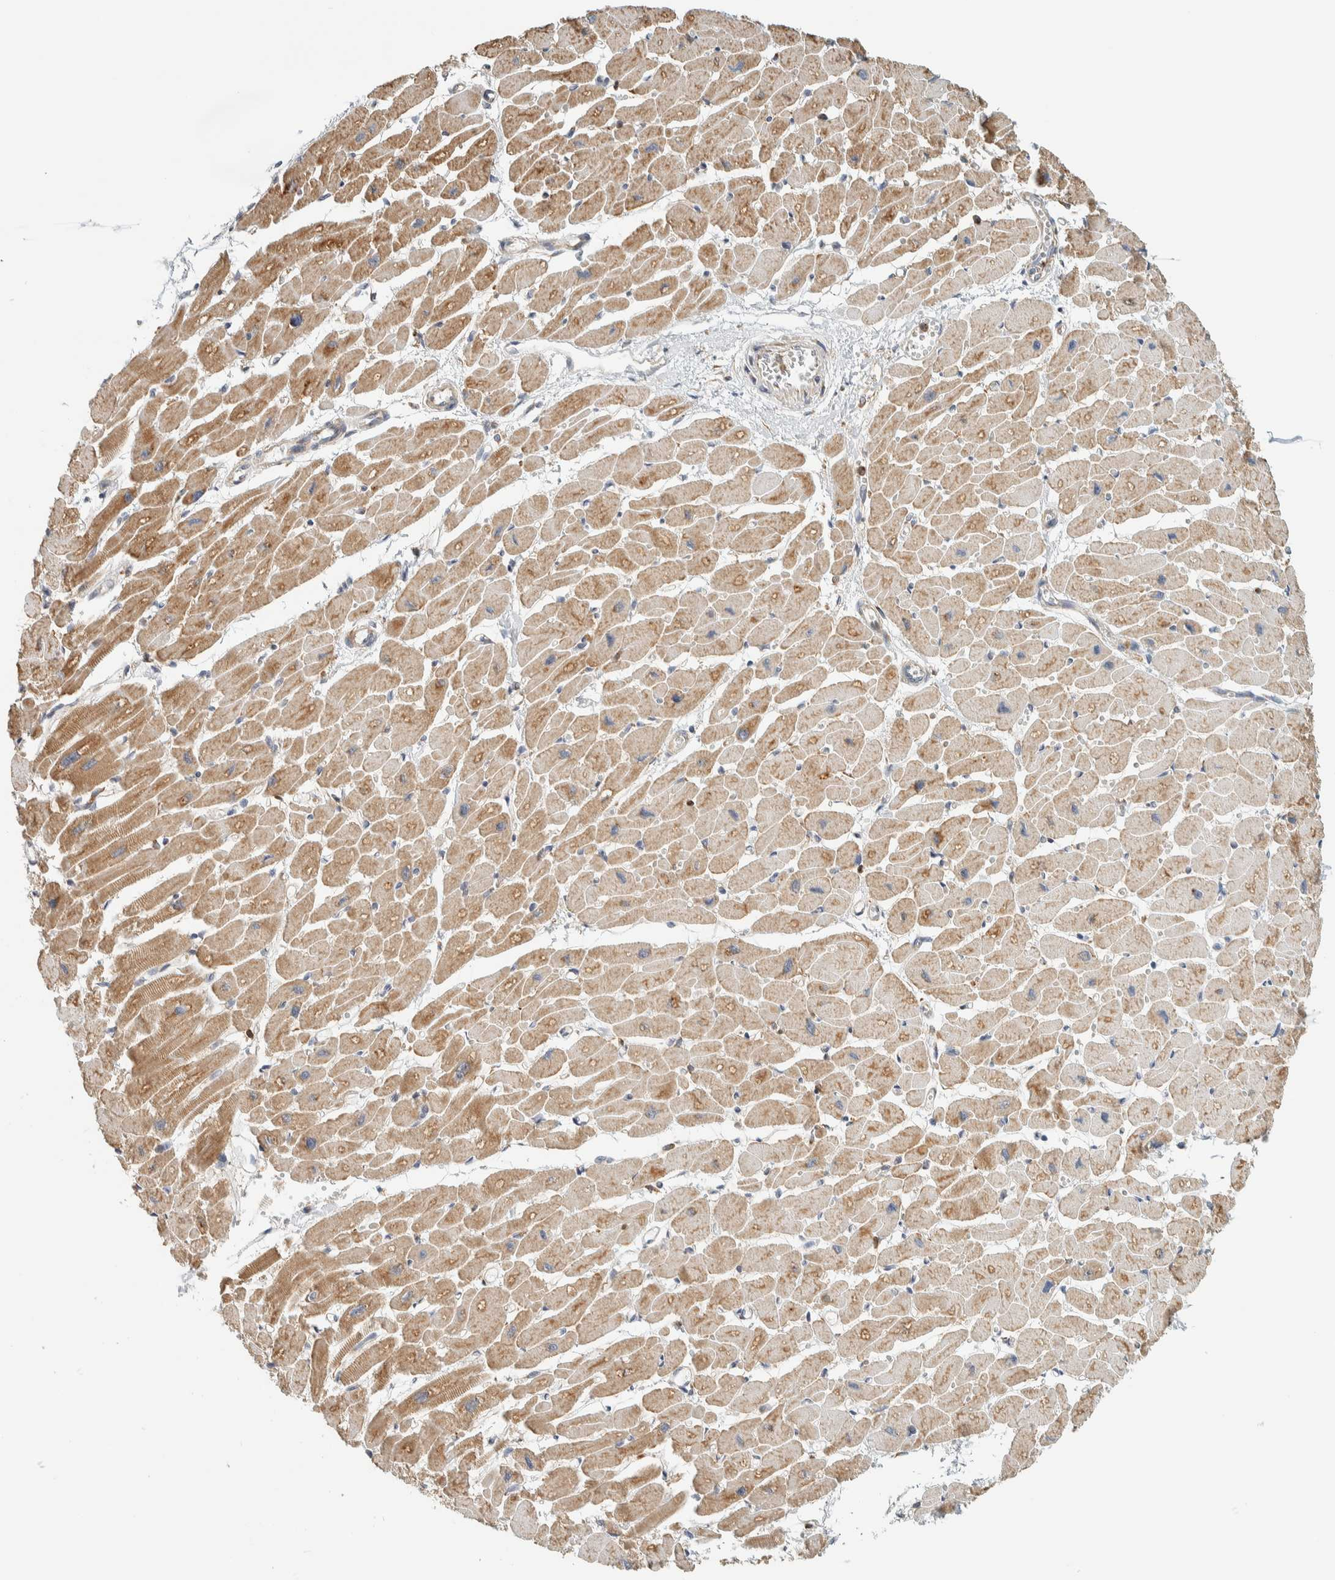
{"staining": {"intensity": "moderate", "quantity": ">75%", "location": "cytoplasmic/membranous"}, "tissue": "heart muscle", "cell_type": "Cardiomyocytes", "image_type": "normal", "snomed": [{"axis": "morphology", "description": "Normal tissue, NOS"}, {"axis": "topography", "description": "Heart"}], "caption": "Moderate cytoplasmic/membranous expression is seen in about >75% of cardiomyocytes in normal heart muscle. The protein is shown in brown color, while the nuclei are stained blue.", "gene": "CCDC57", "patient": {"sex": "female", "age": 54}}